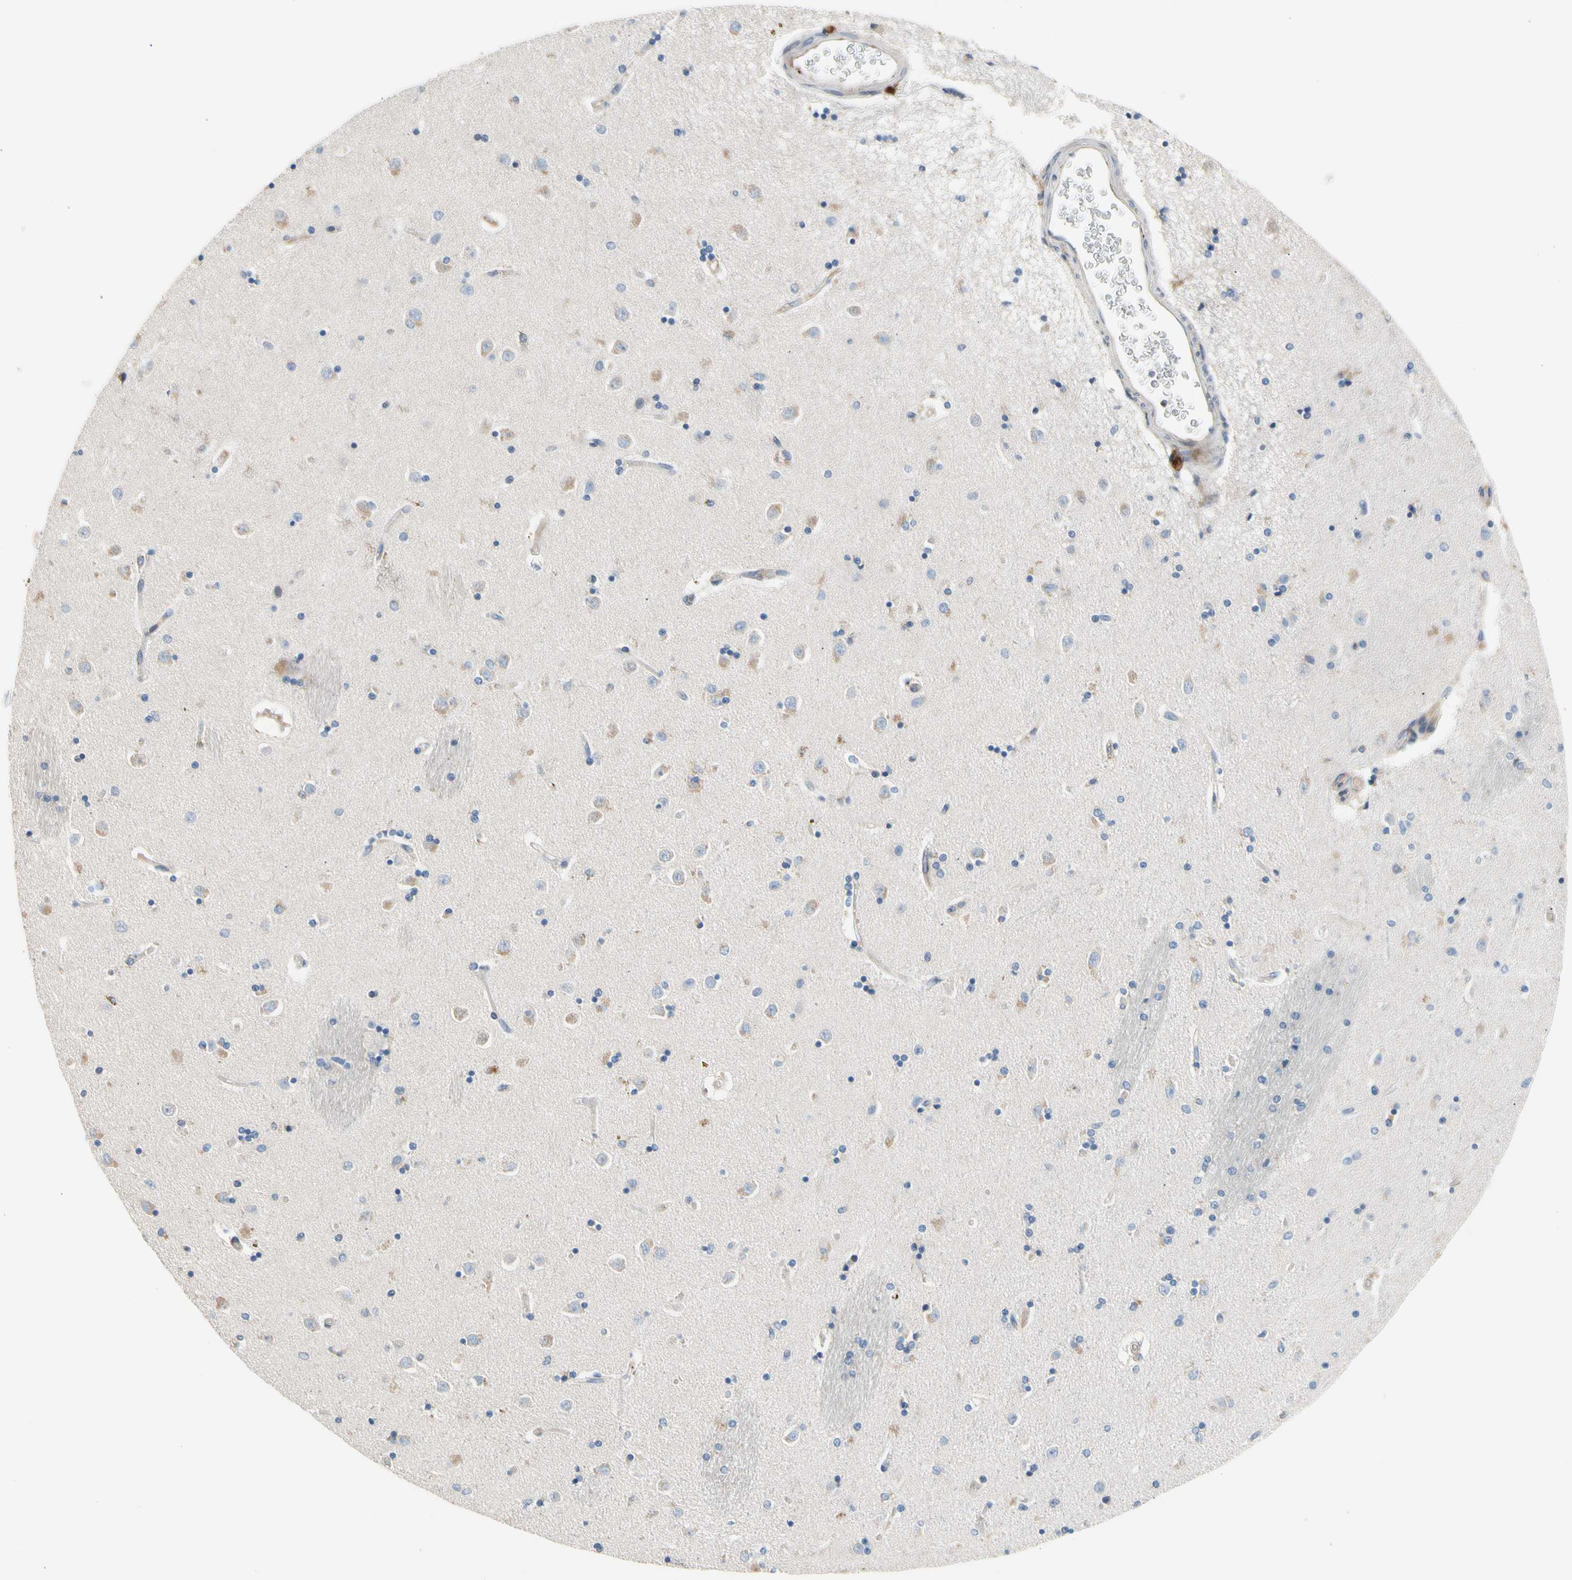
{"staining": {"intensity": "negative", "quantity": "none", "location": "none"}, "tissue": "caudate", "cell_type": "Glial cells", "image_type": "normal", "snomed": [{"axis": "morphology", "description": "Normal tissue, NOS"}, {"axis": "topography", "description": "Lateral ventricle wall"}], "caption": "High power microscopy histopathology image of an IHC image of unremarkable caudate, revealing no significant positivity in glial cells. Brightfield microscopy of IHC stained with DAB (3,3'-diaminobenzidine) (brown) and hematoxylin (blue), captured at high magnification.", "gene": "MAP3K3", "patient": {"sex": "female", "age": 54}}